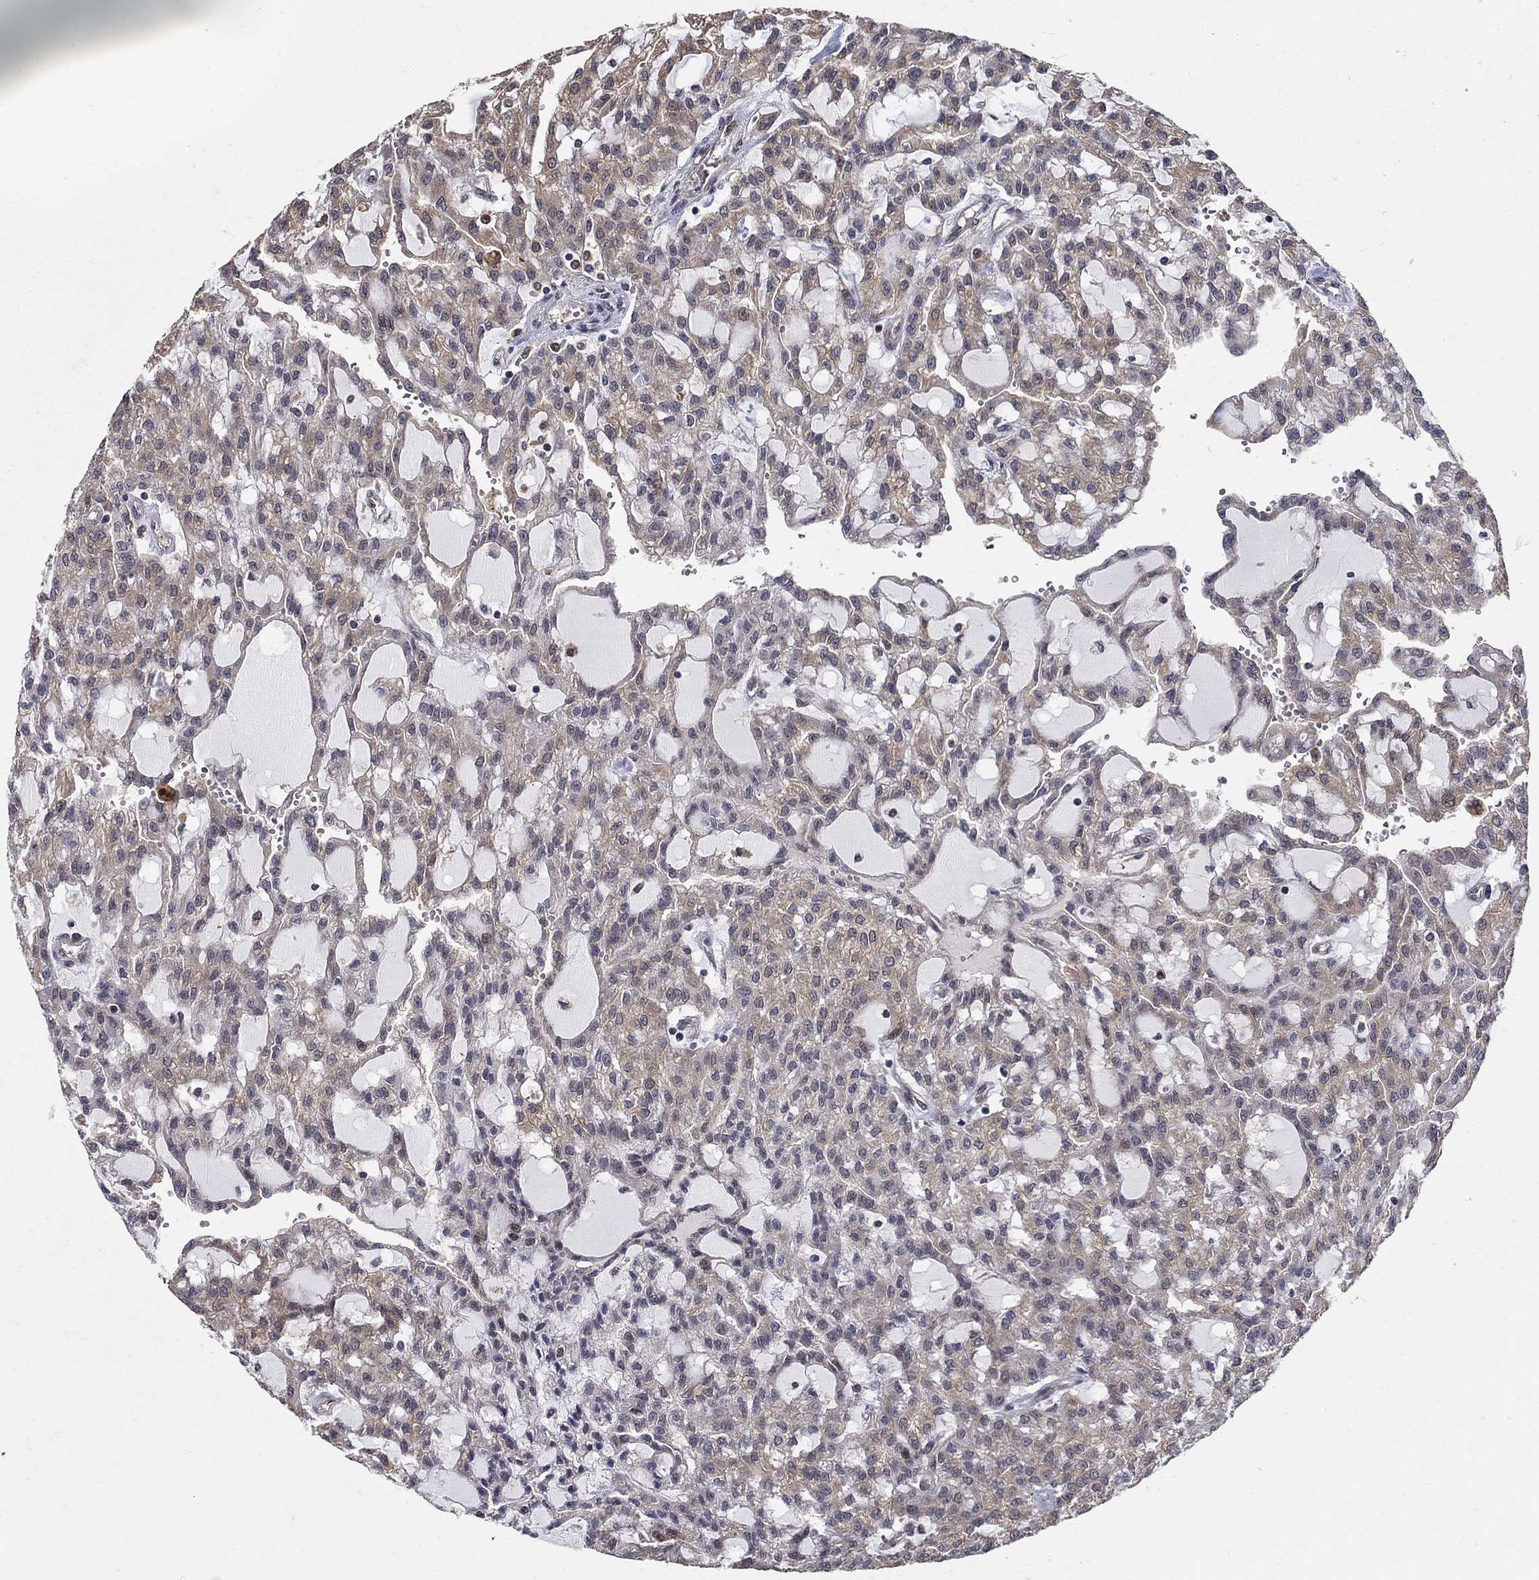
{"staining": {"intensity": "weak", "quantity": ">75%", "location": "cytoplasmic/membranous"}, "tissue": "renal cancer", "cell_type": "Tumor cells", "image_type": "cancer", "snomed": [{"axis": "morphology", "description": "Adenocarcinoma, NOS"}, {"axis": "topography", "description": "Kidney"}], "caption": "Immunohistochemical staining of adenocarcinoma (renal) demonstrates weak cytoplasmic/membranous protein expression in approximately >75% of tumor cells.", "gene": "ZNF594", "patient": {"sex": "male", "age": 63}}